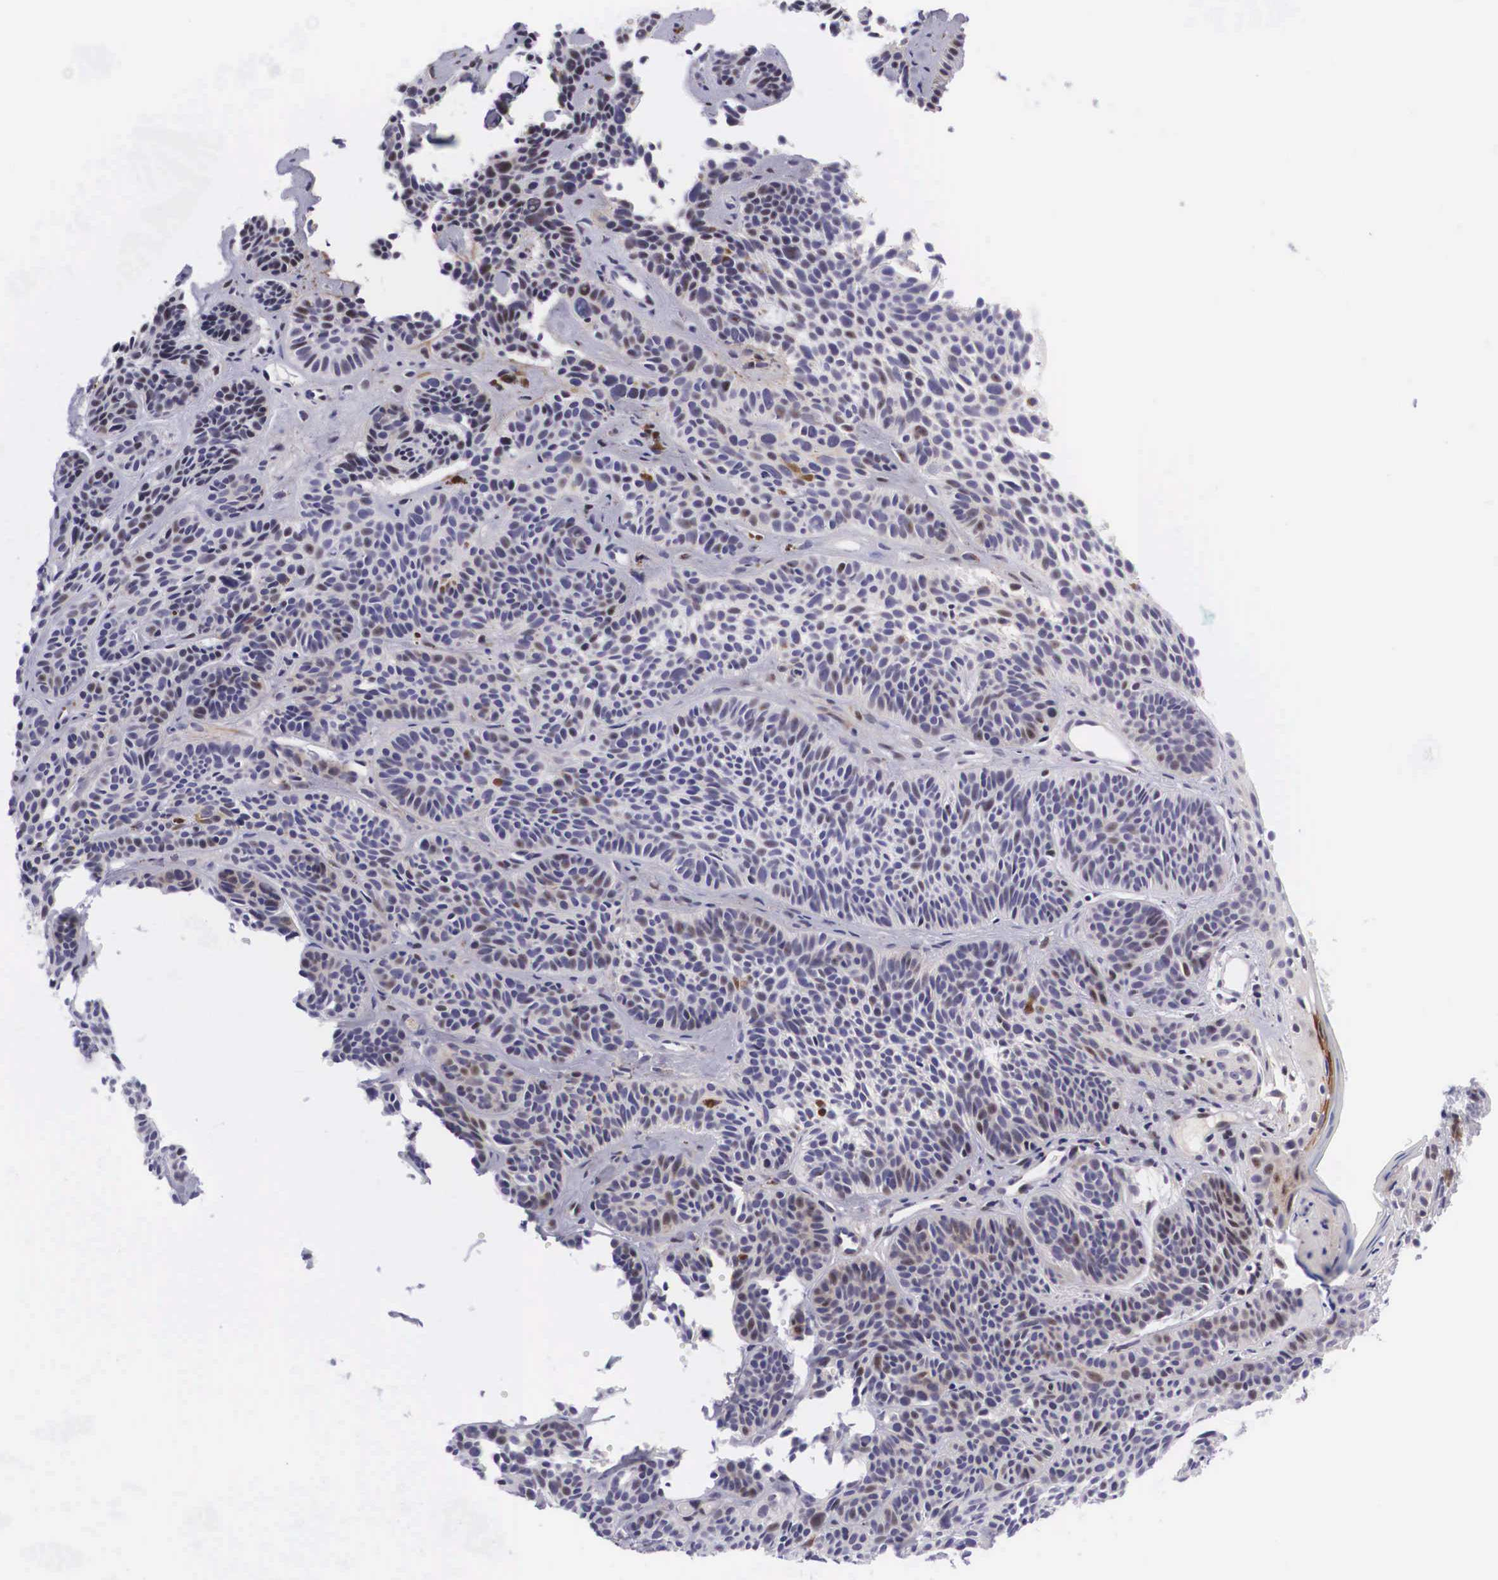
{"staining": {"intensity": "weak", "quantity": "<25%", "location": "nuclear"}, "tissue": "skin cancer", "cell_type": "Tumor cells", "image_type": "cancer", "snomed": [{"axis": "morphology", "description": "Basal cell carcinoma"}, {"axis": "topography", "description": "Skin"}], "caption": "The immunohistochemistry image has no significant expression in tumor cells of basal cell carcinoma (skin) tissue.", "gene": "EMID1", "patient": {"sex": "female", "age": 62}}